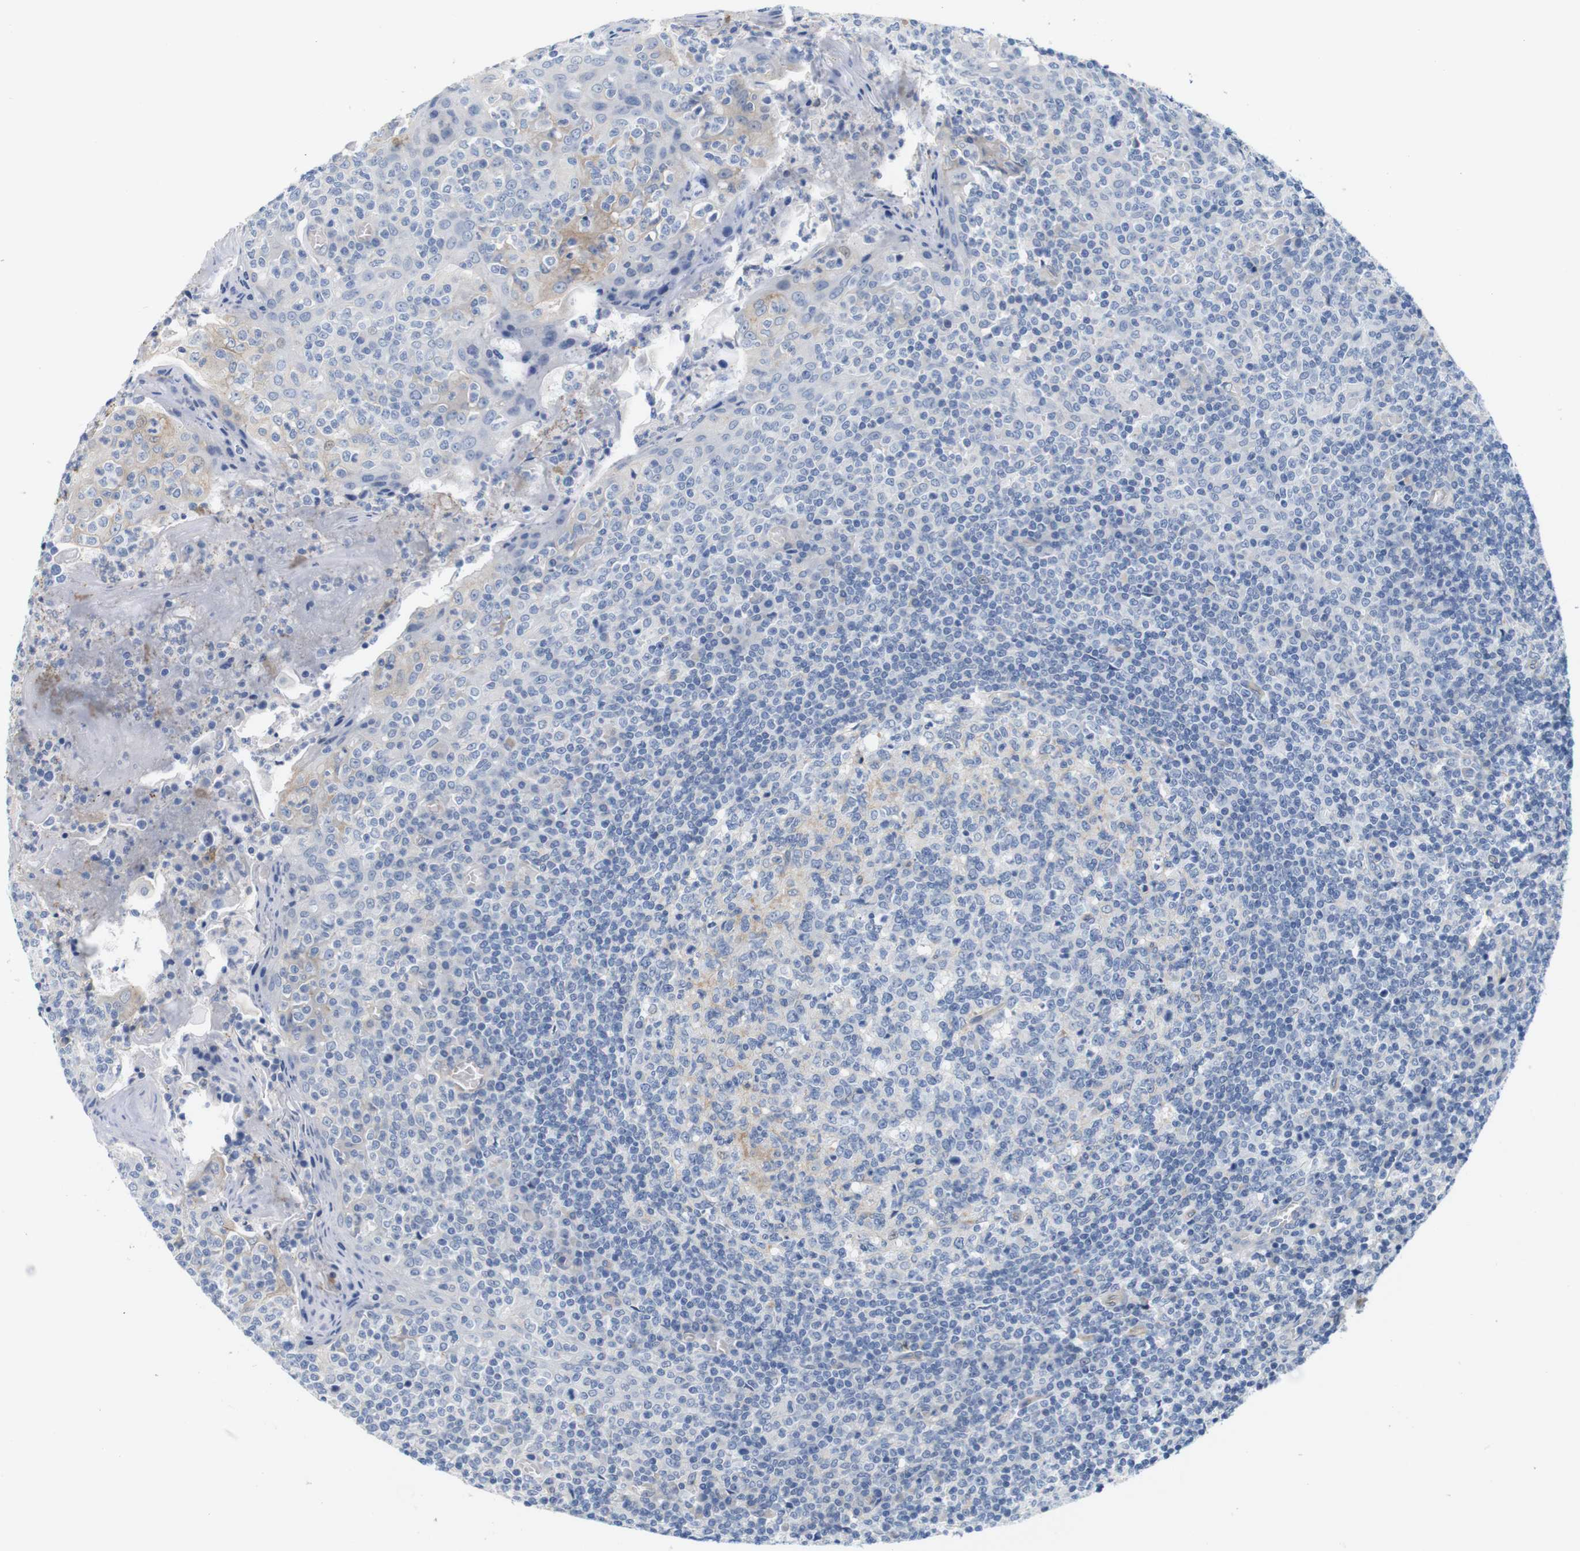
{"staining": {"intensity": "negative", "quantity": "none", "location": "none"}, "tissue": "tonsil", "cell_type": "Germinal center cells", "image_type": "normal", "snomed": [{"axis": "morphology", "description": "Normal tissue, NOS"}, {"axis": "topography", "description": "Tonsil"}], "caption": "DAB (3,3'-diaminobenzidine) immunohistochemical staining of normal tonsil displays no significant expression in germinal center cells. The staining is performed using DAB (3,3'-diaminobenzidine) brown chromogen with nuclei counter-stained in using hematoxylin.", "gene": "ITGA5", "patient": {"sex": "female", "age": 19}}